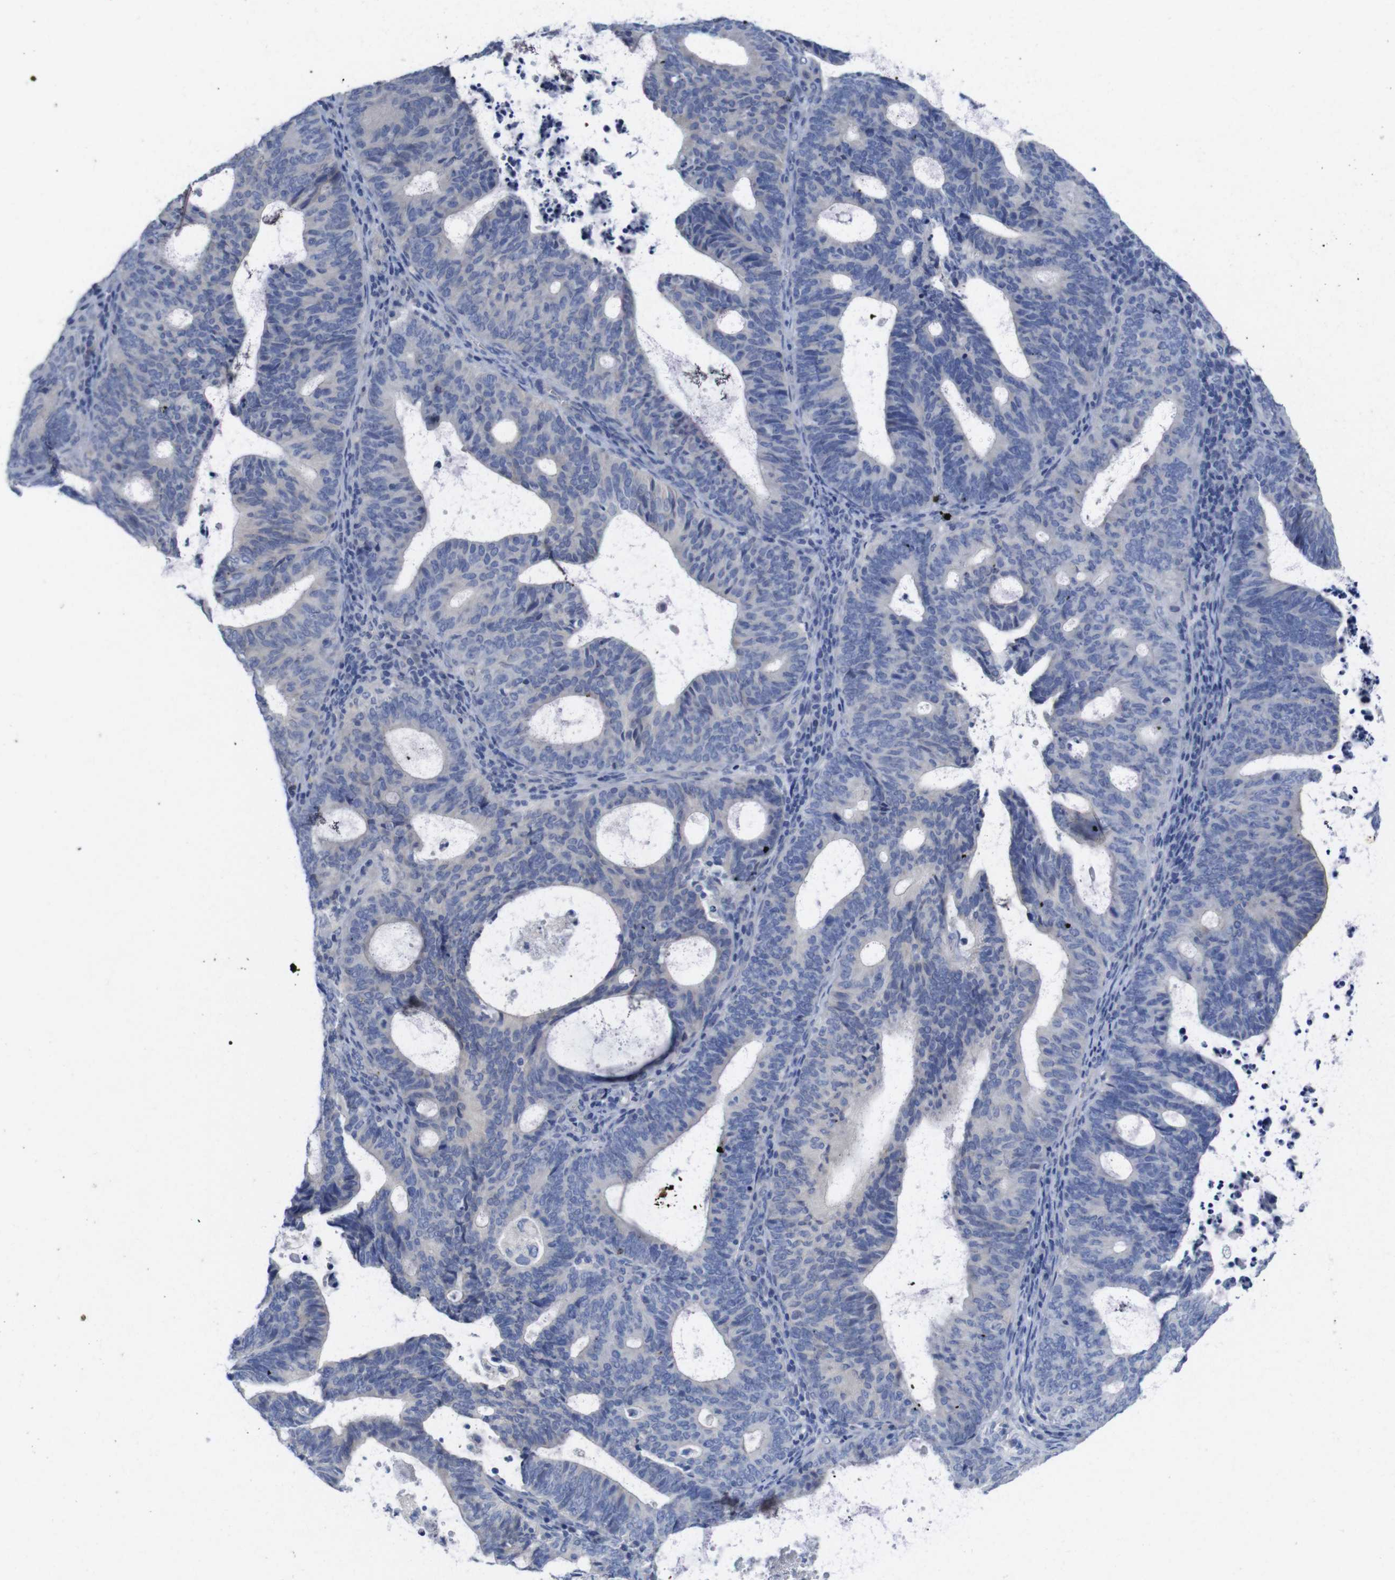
{"staining": {"intensity": "negative", "quantity": "none", "location": "none"}, "tissue": "endometrial cancer", "cell_type": "Tumor cells", "image_type": "cancer", "snomed": [{"axis": "morphology", "description": "Adenocarcinoma, NOS"}, {"axis": "topography", "description": "Uterus"}], "caption": "Tumor cells are negative for protein expression in human endometrial adenocarcinoma. (Stains: DAB (3,3'-diaminobenzidine) immunohistochemistry with hematoxylin counter stain, Microscopy: brightfield microscopy at high magnification).", "gene": "TNNI3", "patient": {"sex": "female", "age": 83}}